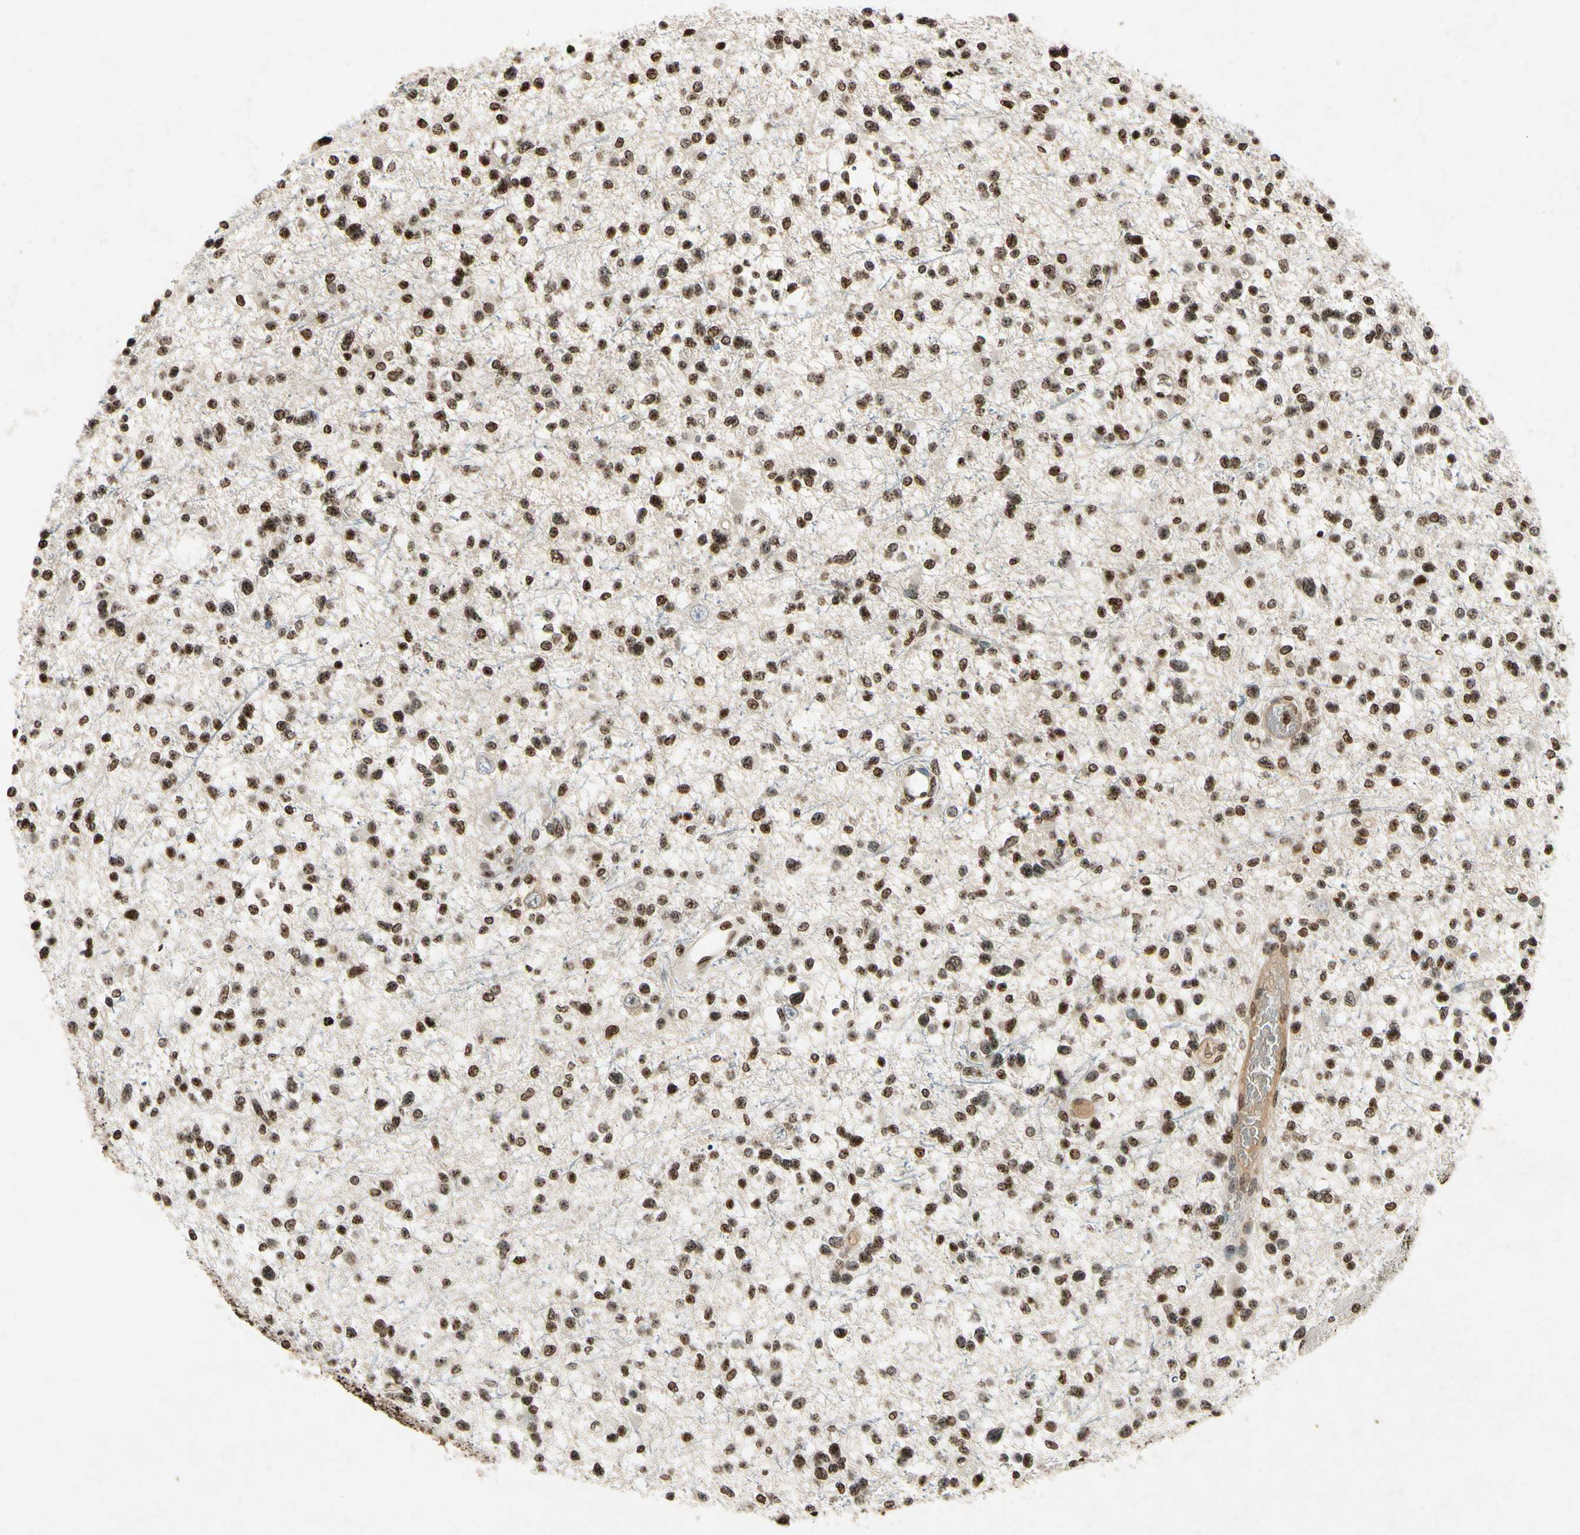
{"staining": {"intensity": "strong", "quantity": ">75%", "location": "nuclear"}, "tissue": "glioma", "cell_type": "Tumor cells", "image_type": "cancer", "snomed": [{"axis": "morphology", "description": "Glioma, malignant, Low grade"}, {"axis": "topography", "description": "Brain"}], "caption": "Immunohistochemistry (IHC) image of neoplastic tissue: glioma stained using immunohistochemistry (IHC) reveals high levels of strong protein expression localized specifically in the nuclear of tumor cells, appearing as a nuclear brown color.", "gene": "HOXB3", "patient": {"sex": "female", "age": 22}}